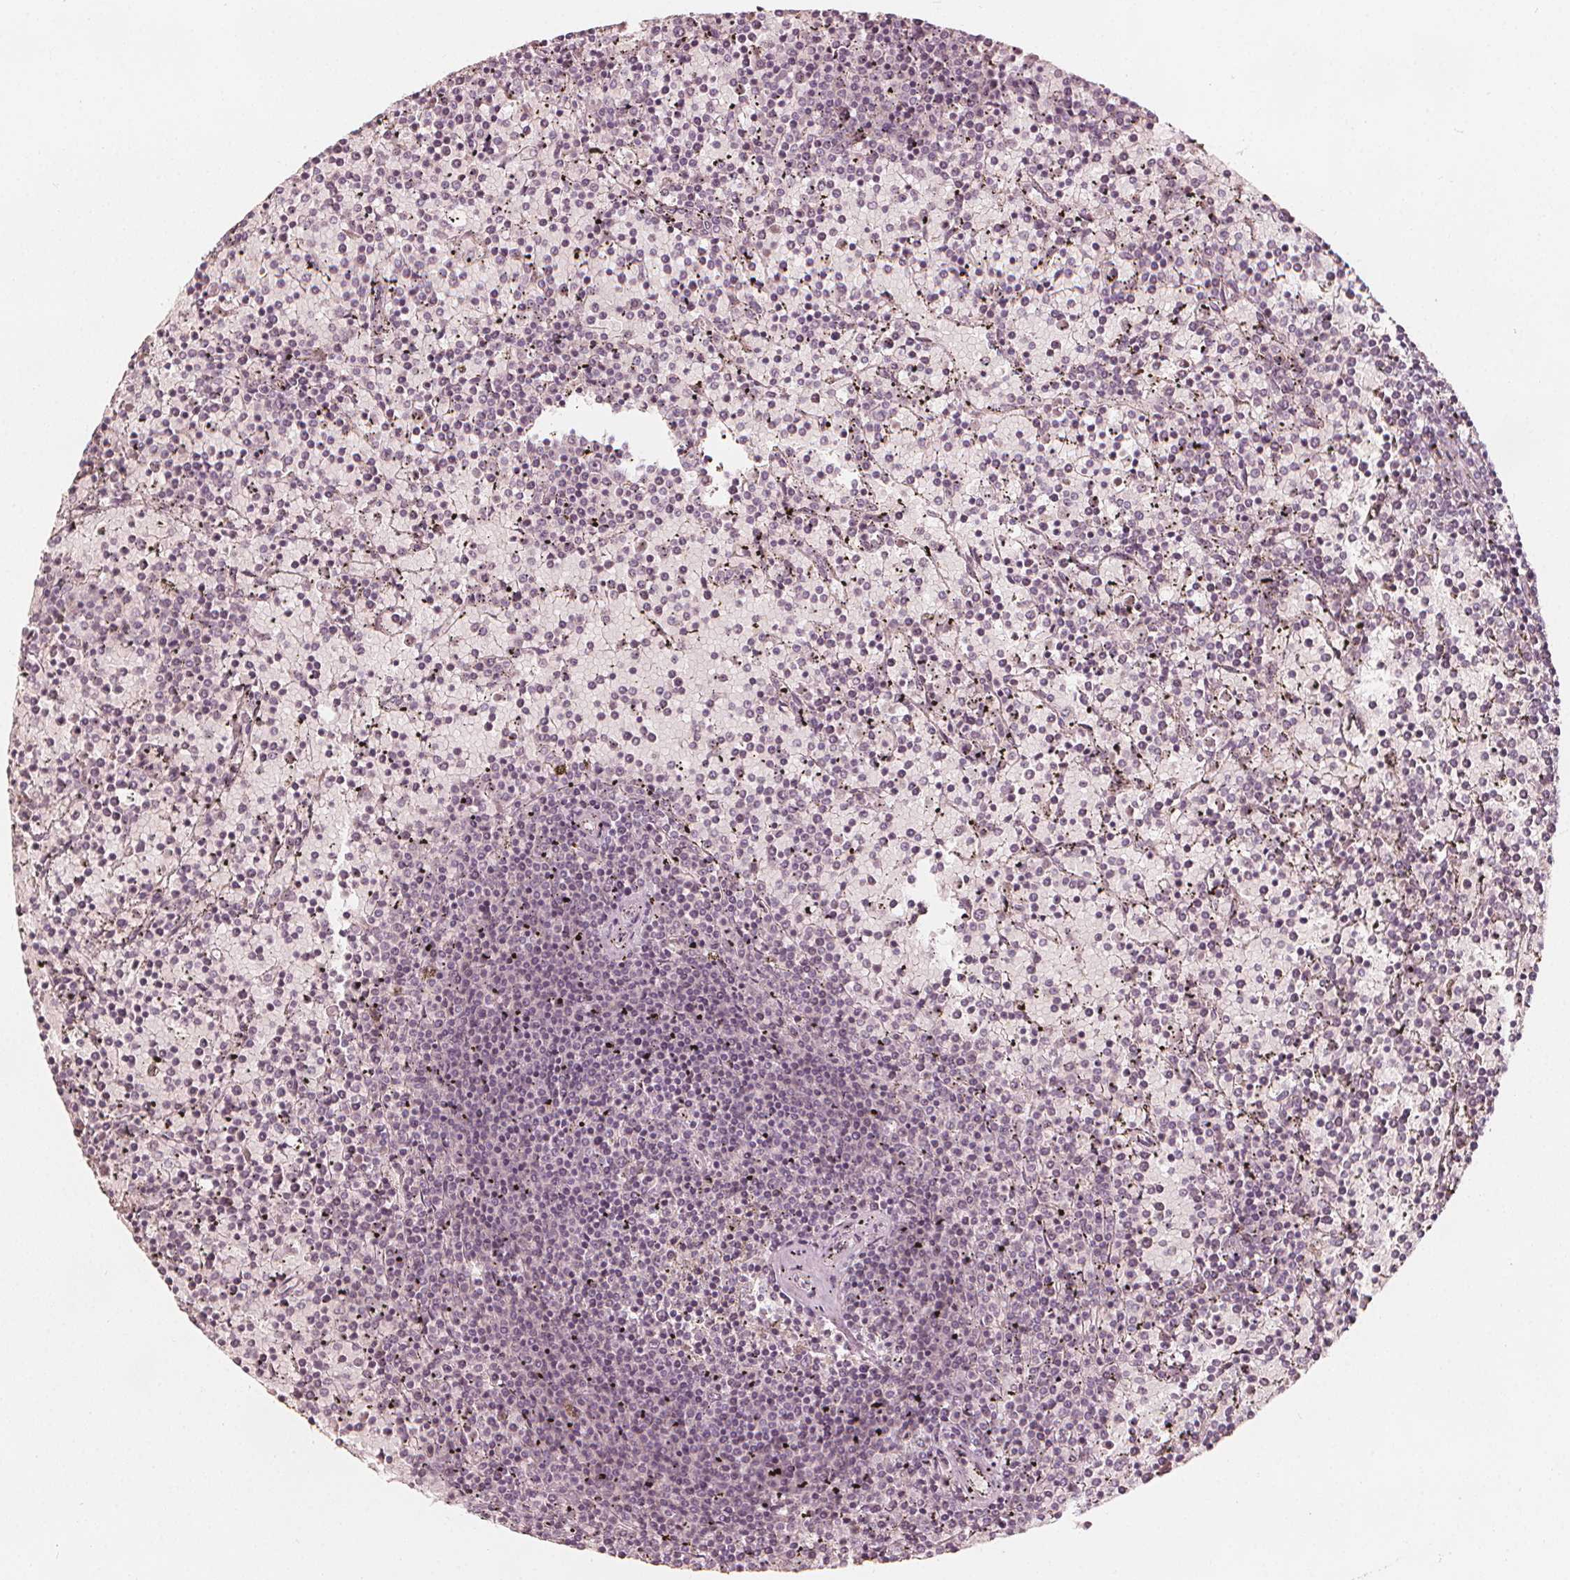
{"staining": {"intensity": "negative", "quantity": "none", "location": "none"}, "tissue": "lymphoma", "cell_type": "Tumor cells", "image_type": "cancer", "snomed": [{"axis": "morphology", "description": "Malignant lymphoma, non-Hodgkin's type, Low grade"}, {"axis": "topography", "description": "Spleen"}], "caption": "High power microscopy image of an immunohistochemistry (IHC) micrograph of lymphoma, revealing no significant positivity in tumor cells.", "gene": "NPC1L1", "patient": {"sex": "female", "age": 77}}